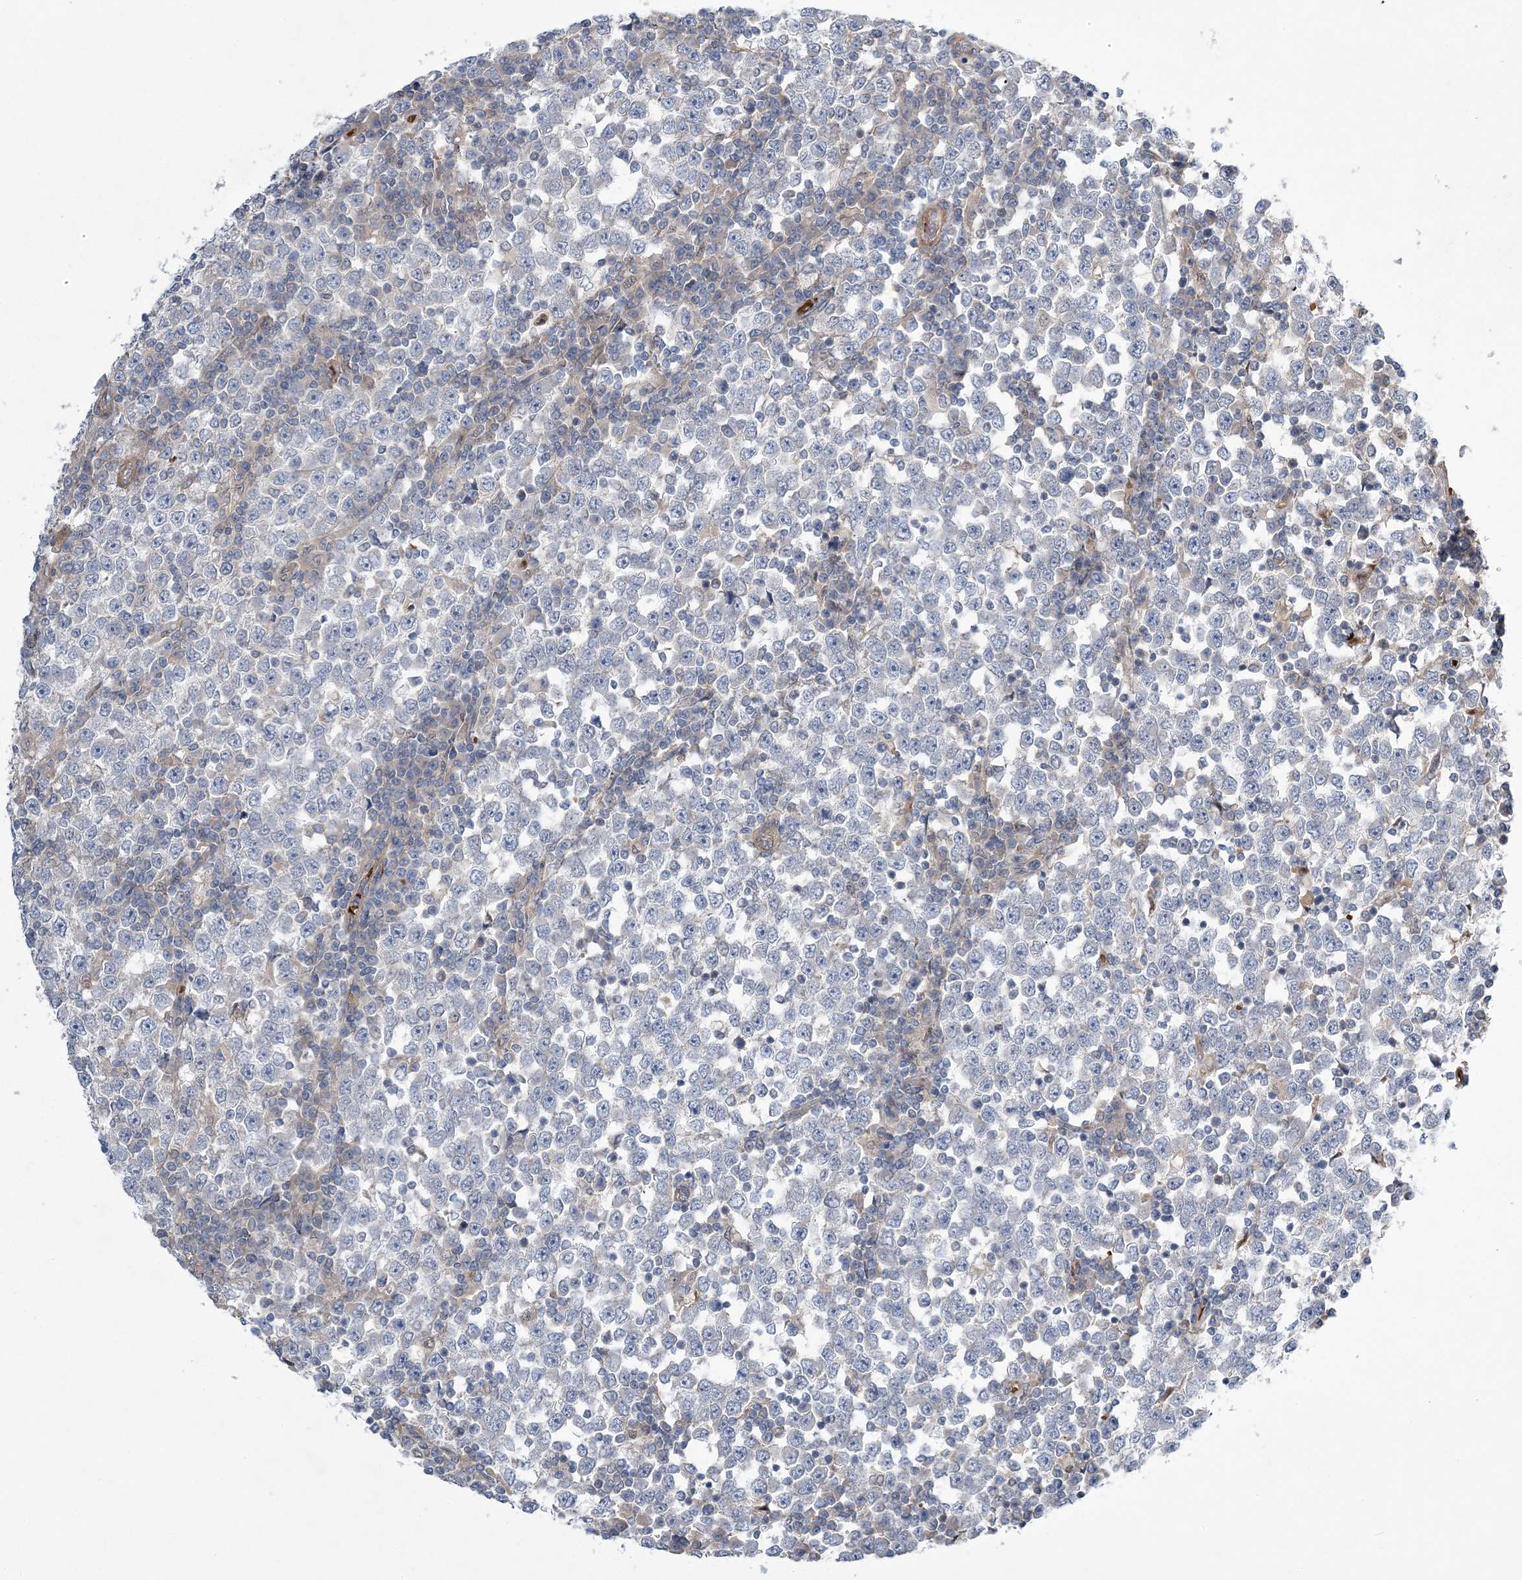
{"staining": {"intensity": "negative", "quantity": "none", "location": "none"}, "tissue": "testis cancer", "cell_type": "Tumor cells", "image_type": "cancer", "snomed": [{"axis": "morphology", "description": "Seminoma, NOS"}, {"axis": "topography", "description": "Testis"}], "caption": "Testis seminoma was stained to show a protein in brown. There is no significant expression in tumor cells.", "gene": "CALN1", "patient": {"sex": "male", "age": 65}}